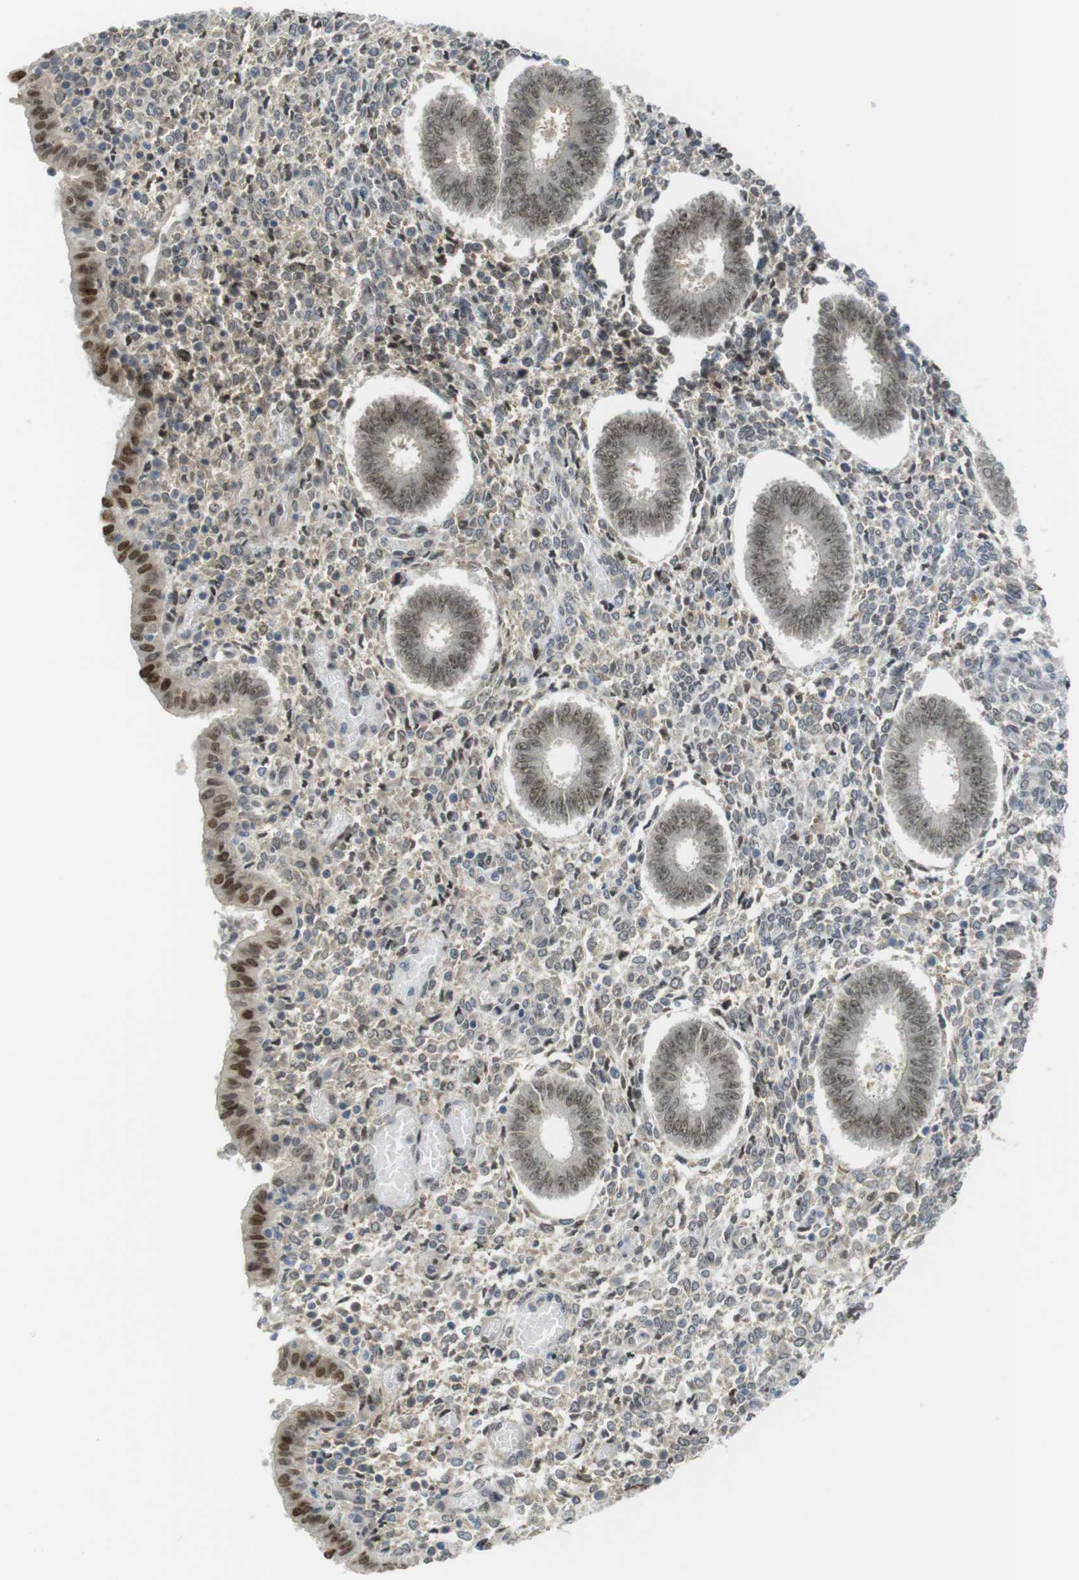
{"staining": {"intensity": "weak", "quantity": "25%-75%", "location": "cytoplasmic/membranous"}, "tissue": "endometrium", "cell_type": "Cells in endometrial stroma", "image_type": "normal", "snomed": [{"axis": "morphology", "description": "Normal tissue, NOS"}, {"axis": "topography", "description": "Endometrium"}], "caption": "Endometrium stained with DAB immunohistochemistry (IHC) demonstrates low levels of weak cytoplasmic/membranous expression in about 25%-75% of cells in endometrial stroma. The staining was performed using DAB (3,3'-diaminobenzidine), with brown indicating positive protein expression. Nuclei are stained blue with hematoxylin.", "gene": "RCC1", "patient": {"sex": "female", "age": 35}}